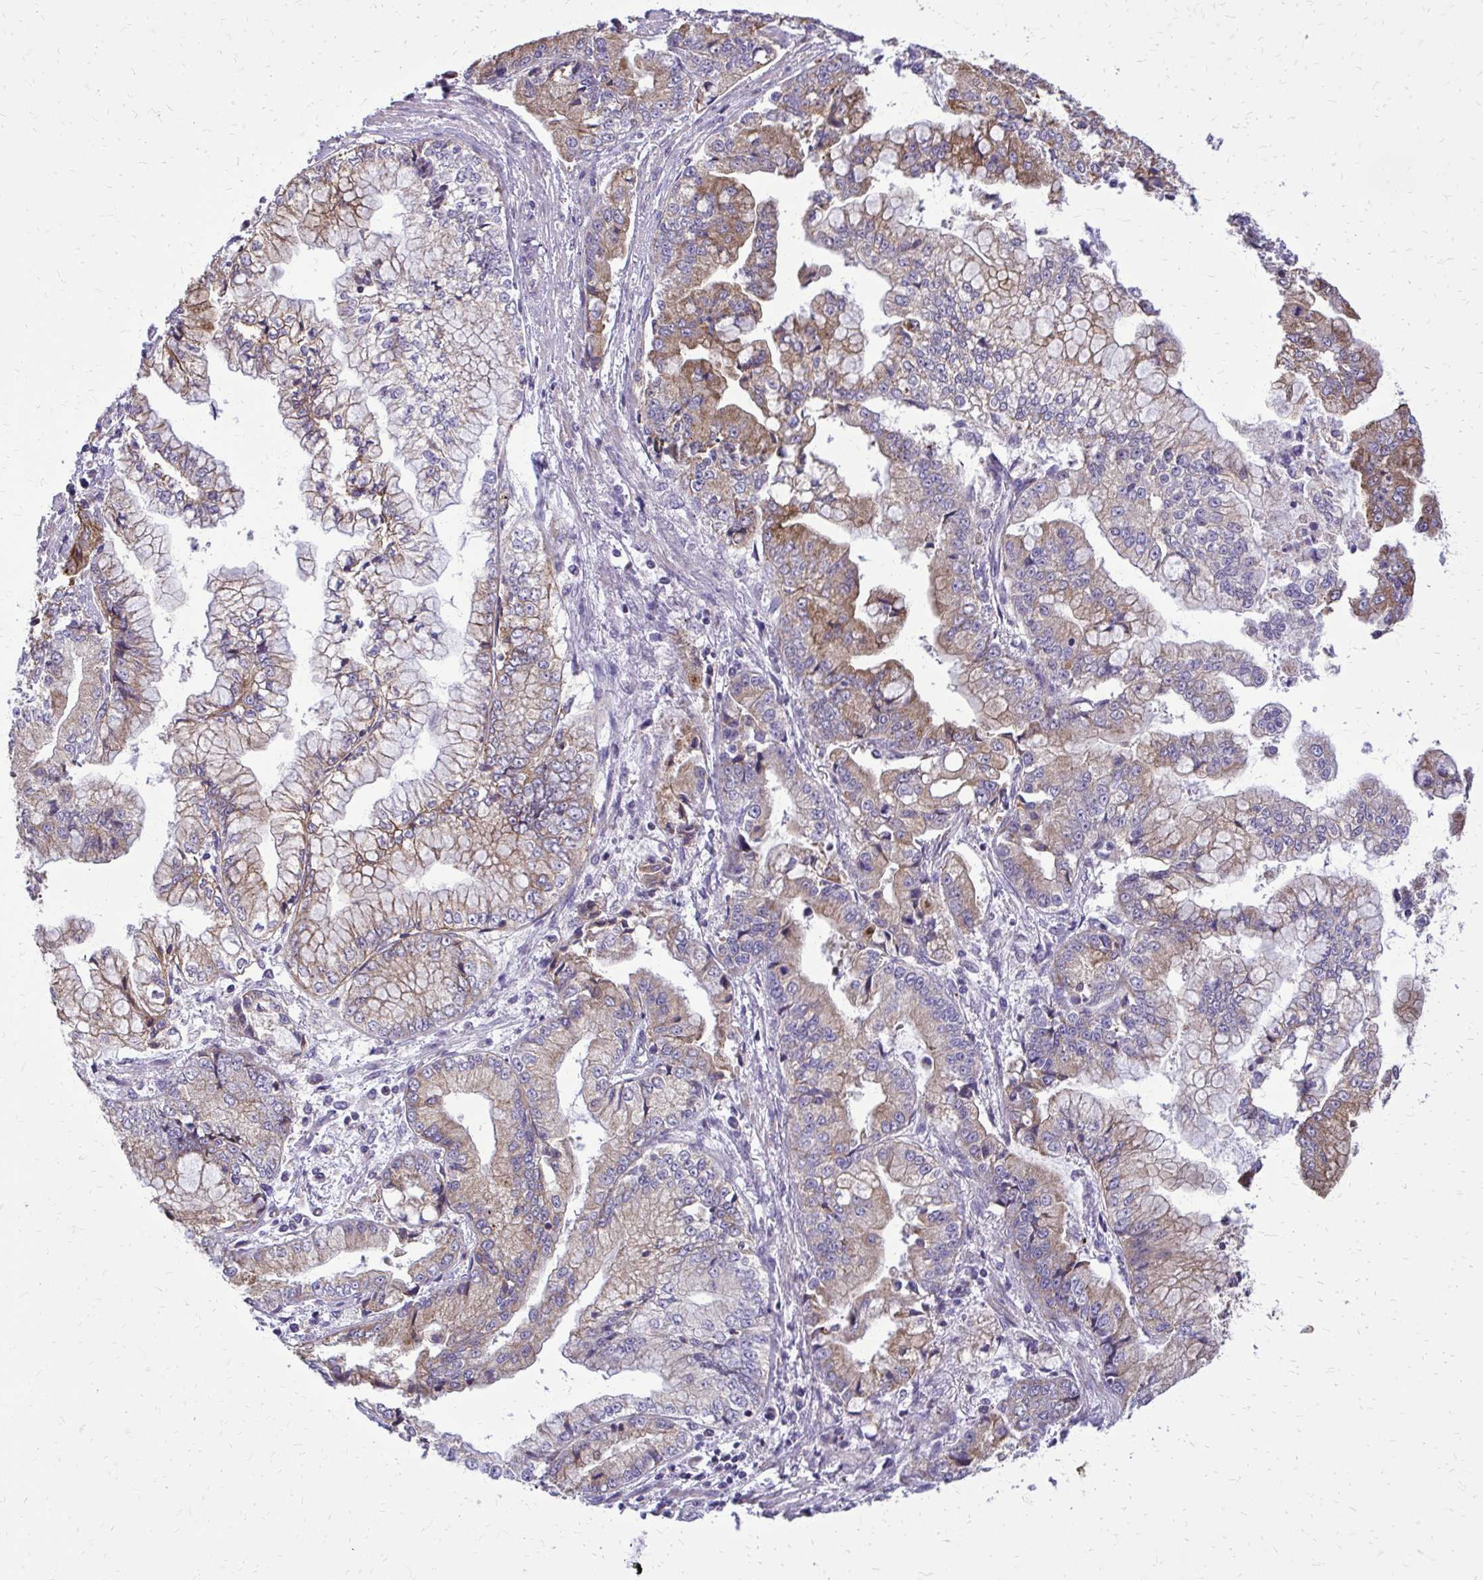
{"staining": {"intensity": "weak", "quantity": ">75%", "location": "cytoplasmic/membranous"}, "tissue": "stomach cancer", "cell_type": "Tumor cells", "image_type": "cancer", "snomed": [{"axis": "morphology", "description": "Adenocarcinoma, NOS"}, {"axis": "topography", "description": "Stomach, upper"}], "caption": "Human stomach adenocarcinoma stained with a protein marker exhibits weak staining in tumor cells.", "gene": "ABCC3", "patient": {"sex": "female", "age": 74}}